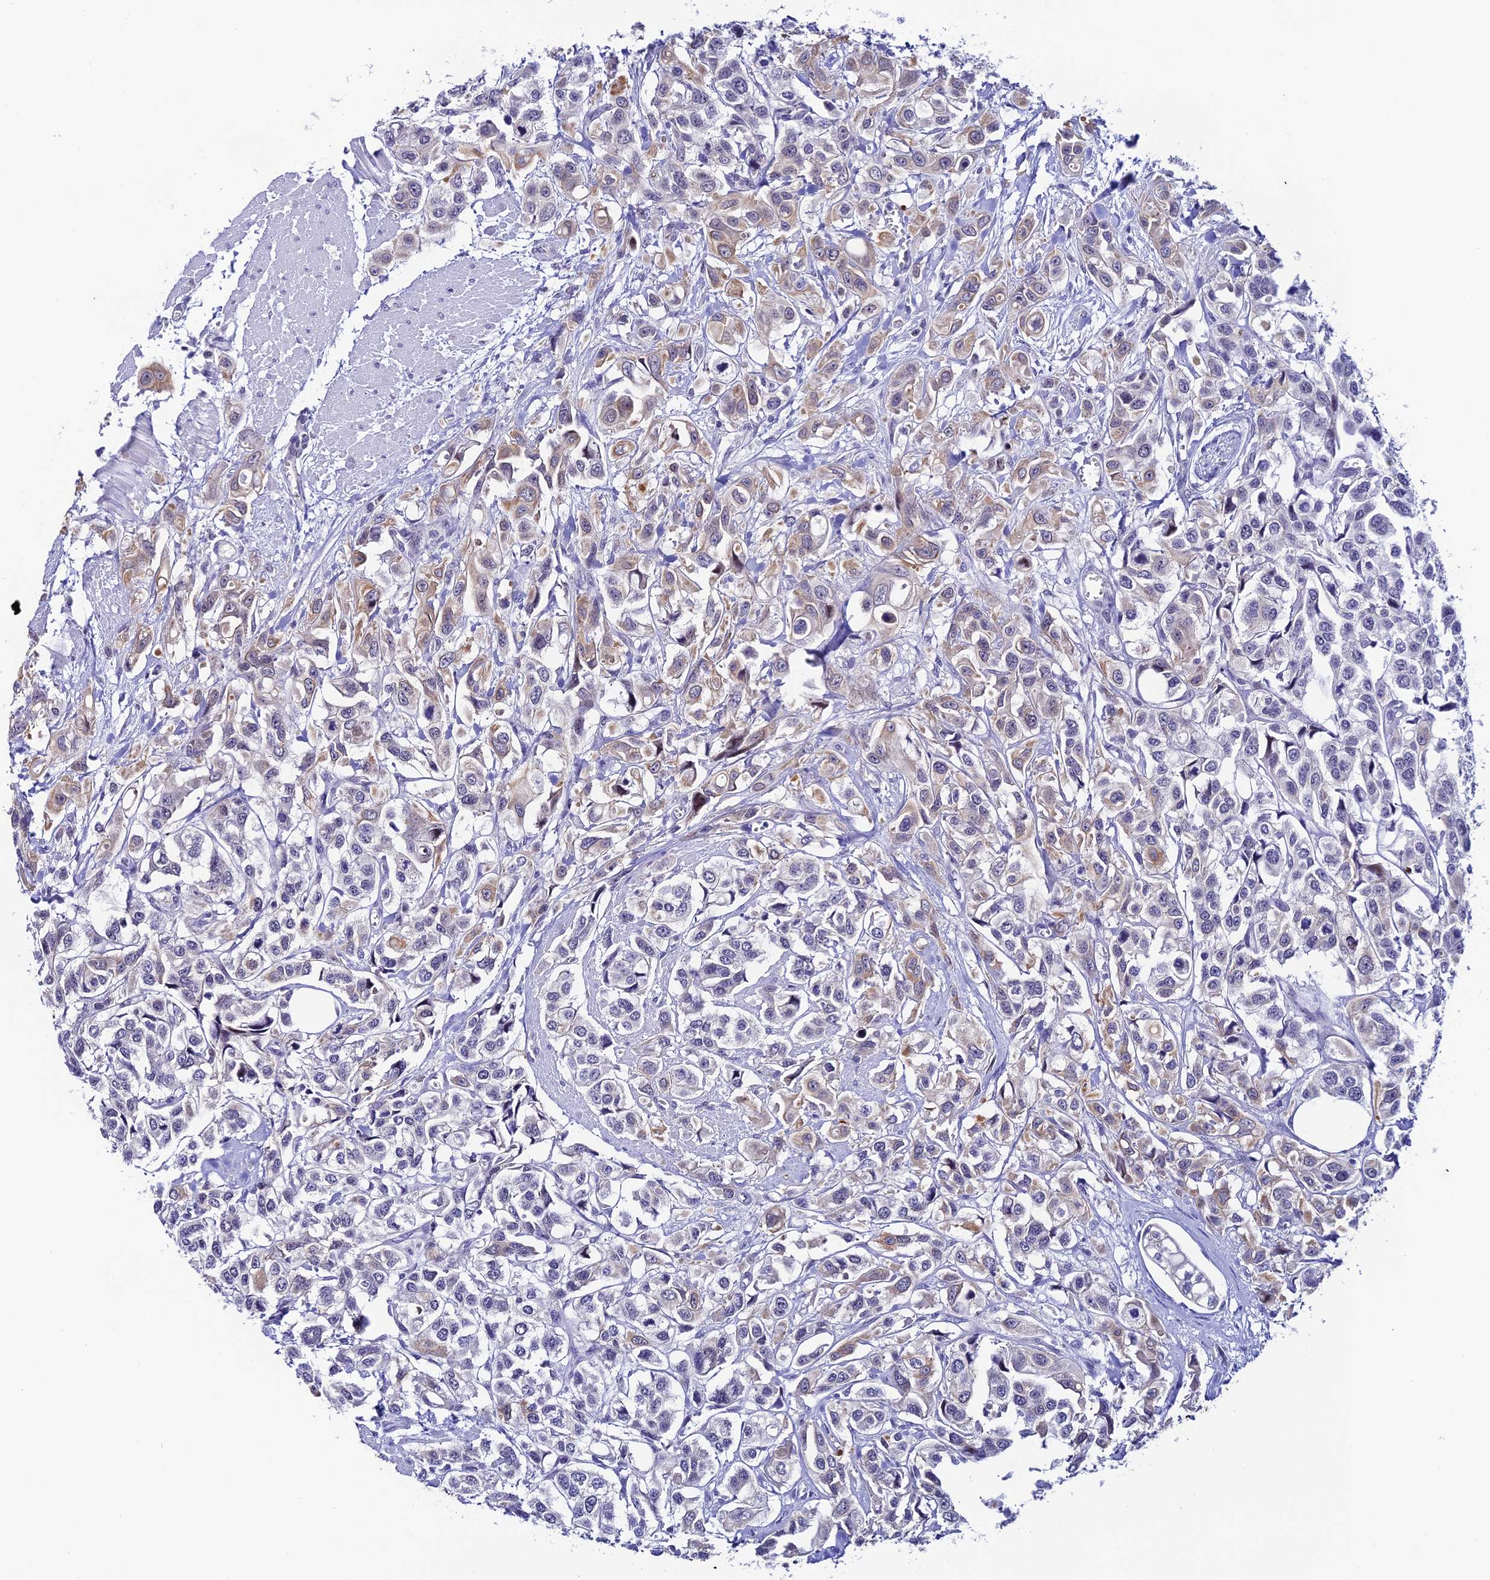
{"staining": {"intensity": "weak", "quantity": "25%-75%", "location": "cytoplasmic/membranous"}, "tissue": "urothelial cancer", "cell_type": "Tumor cells", "image_type": "cancer", "snomed": [{"axis": "morphology", "description": "Urothelial carcinoma, High grade"}, {"axis": "topography", "description": "Urinary bladder"}], "caption": "High-magnification brightfield microscopy of urothelial cancer stained with DAB (brown) and counterstained with hematoxylin (blue). tumor cells exhibit weak cytoplasmic/membranous expression is appreciated in about25%-75% of cells. (DAB (3,3'-diaminobenzidine) IHC with brightfield microscopy, high magnification).", "gene": "RASGEF1B", "patient": {"sex": "male", "age": 67}}